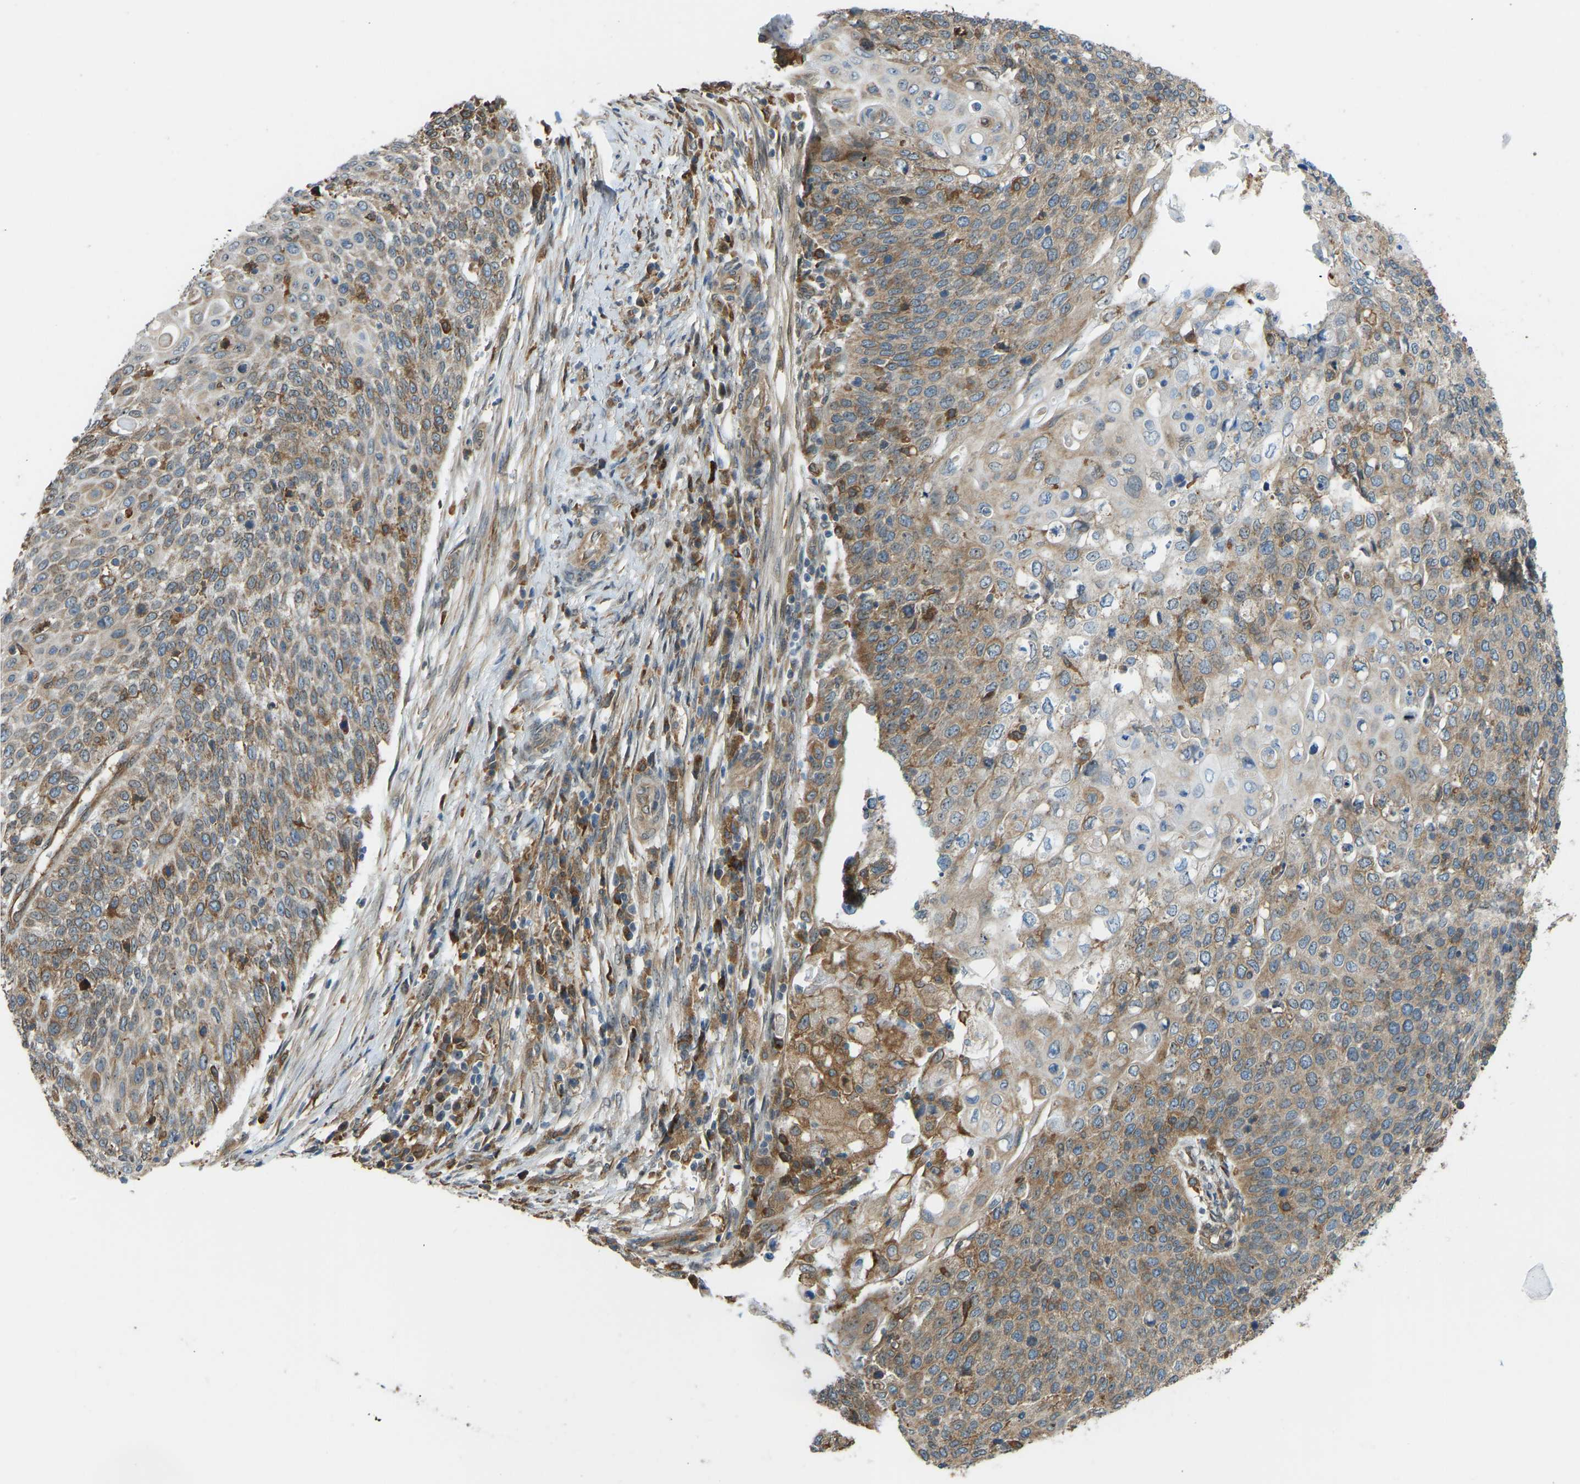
{"staining": {"intensity": "moderate", "quantity": "25%-75%", "location": "cytoplasmic/membranous"}, "tissue": "cervical cancer", "cell_type": "Tumor cells", "image_type": "cancer", "snomed": [{"axis": "morphology", "description": "Squamous cell carcinoma, NOS"}, {"axis": "topography", "description": "Cervix"}], "caption": "Tumor cells demonstrate medium levels of moderate cytoplasmic/membranous positivity in approximately 25%-75% of cells in human cervical squamous cell carcinoma. (DAB (3,3'-diaminobenzidine) IHC, brown staining for protein, blue staining for nuclei).", "gene": "OS9", "patient": {"sex": "female", "age": 39}}